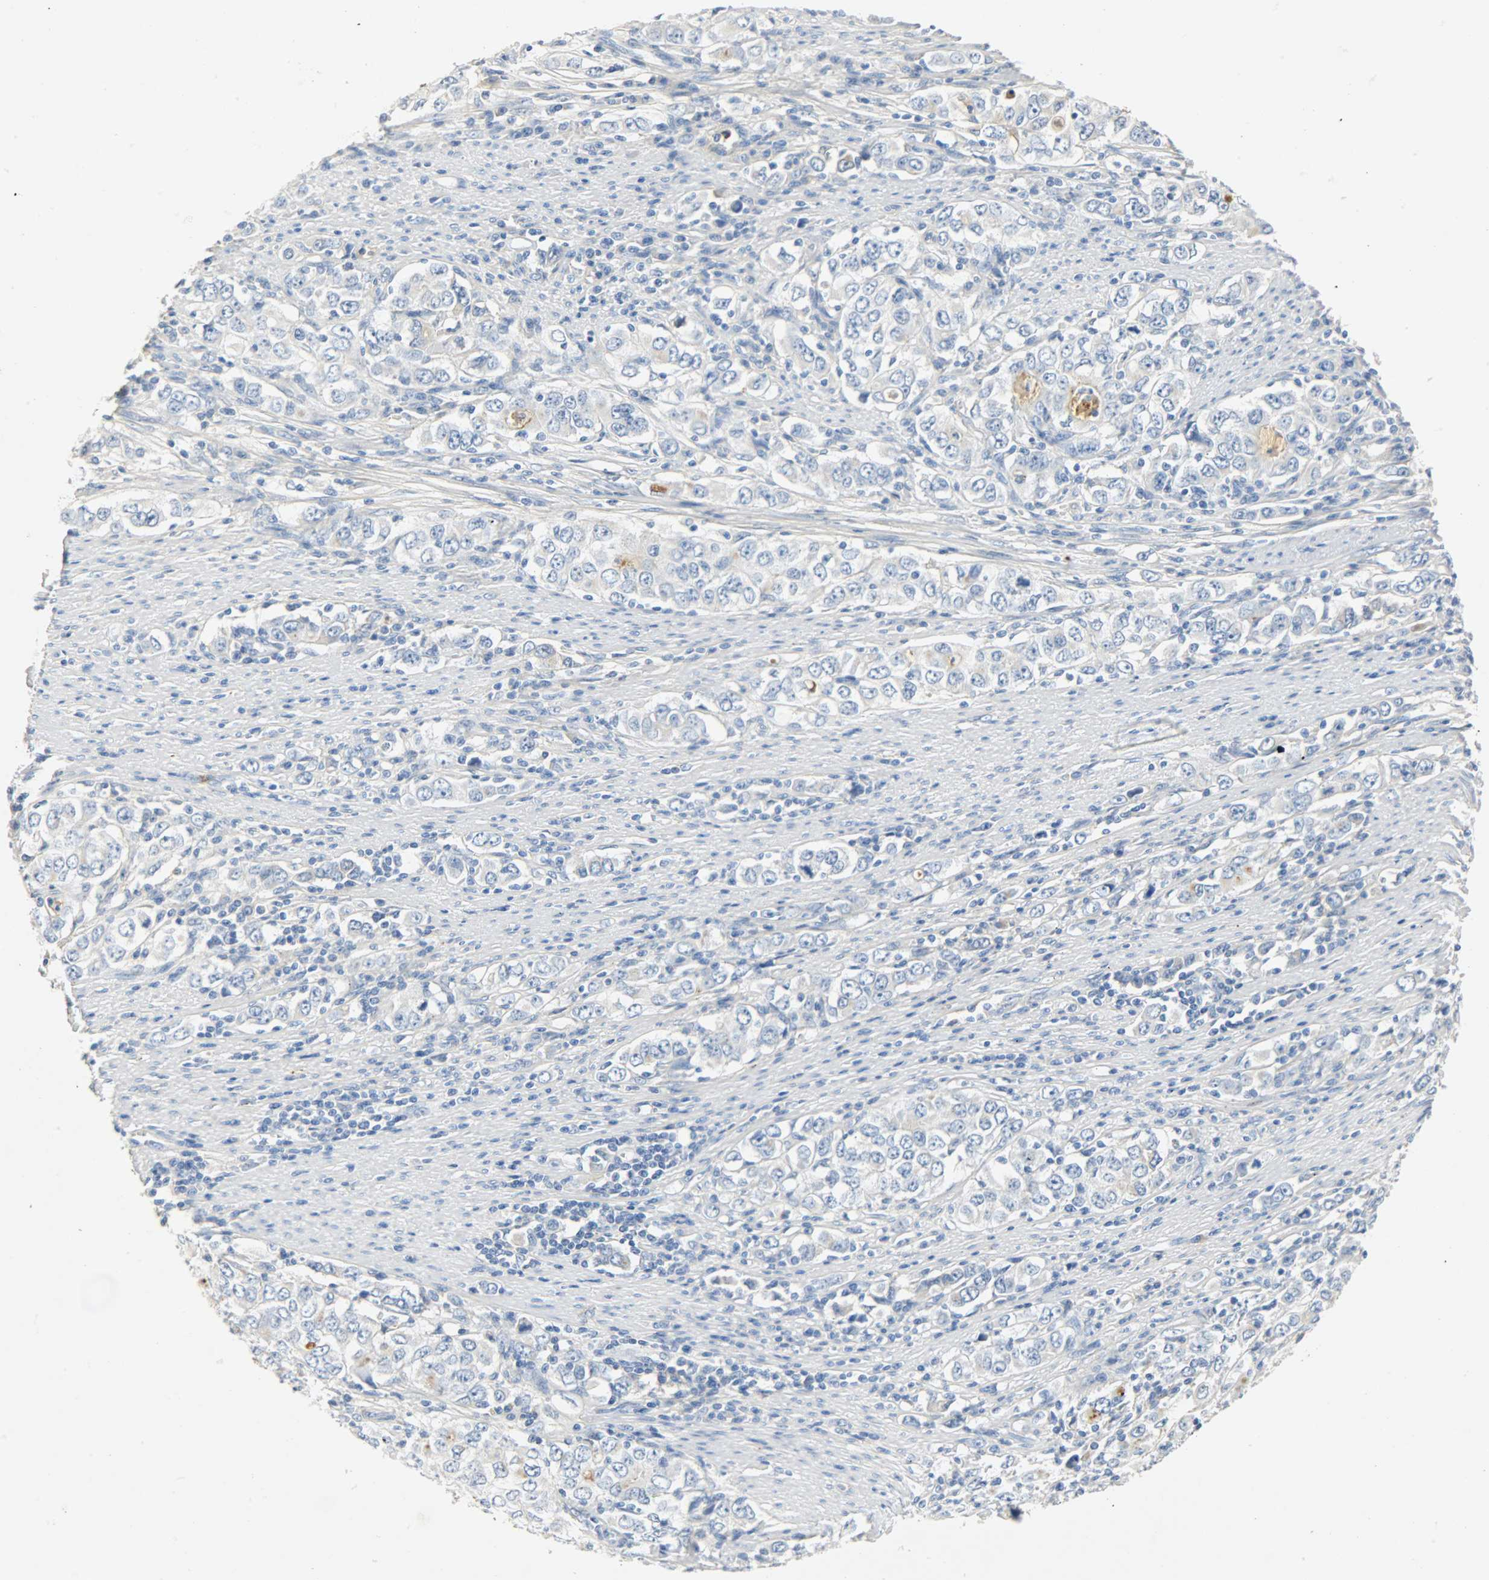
{"staining": {"intensity": "negative", "quantity": "none", "location": "none"}, "tissue": "stomach cancer", "cell_type": "Tumor cells", "image_type": "cancer", "snomed": [{"axis": "morphology", "description": "Adenocarcinoma, NOS"}, {"axis": "topography", "description": "Stomach, lower"}], "caption": "The micrograph exhibits no significant expression in tumor cells of stomach adenocarcinoma.", "gene": "CRP", "patient": {"sex": "female", "age": 72}}